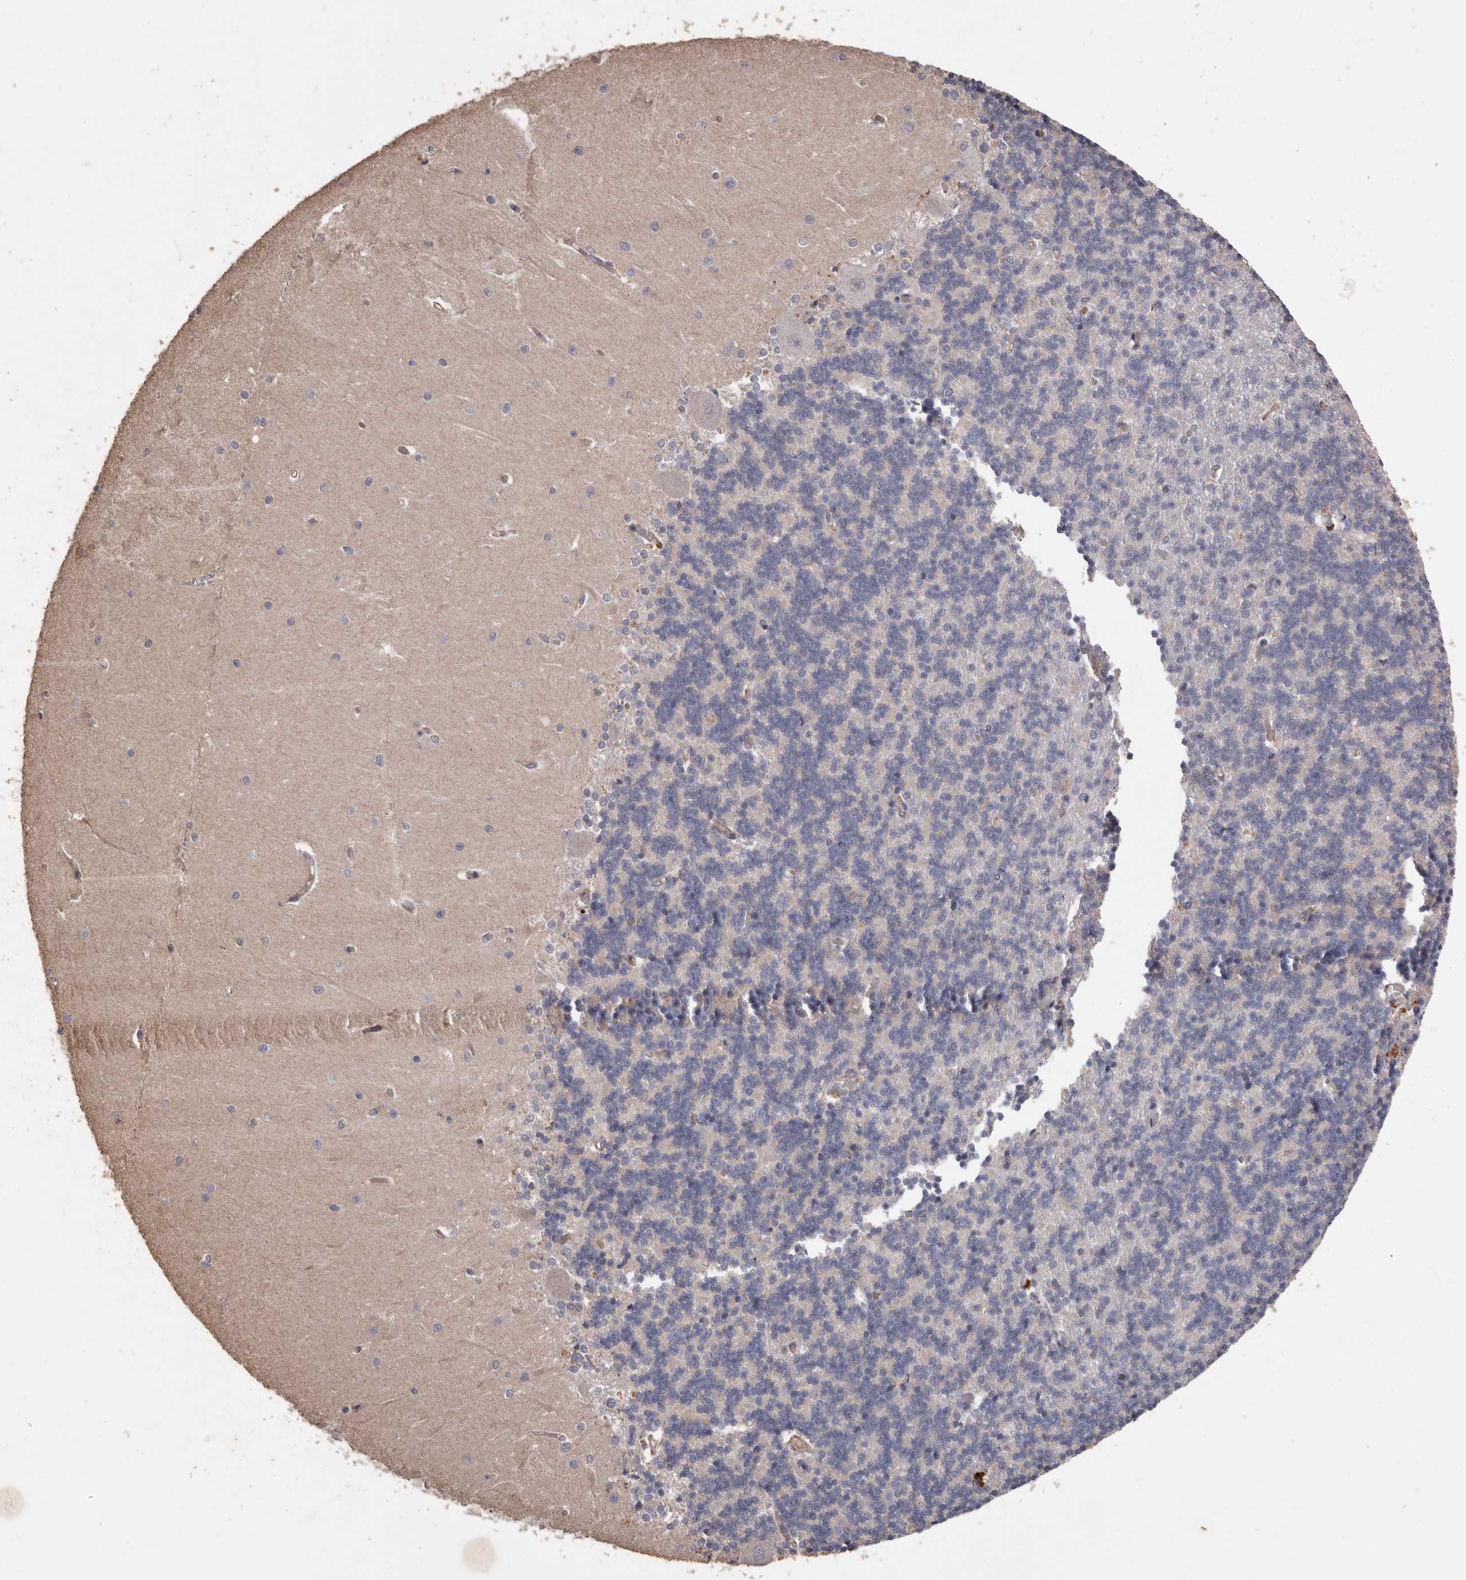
{"staining": {"intensity": "negative", "quantity": "none", "location": "none"}, "tissue": "cerebellum", "cell_type": "Cells in granular layer", "image_type": "normal", "snomed": [{"axis": "morphology", "description": "Normal tissue, NOS"}, {"axis": "topography", "description": "Cerebellum"}], "caption": "A photomicrograph of human cerebellum is negative for staining in cells in granular layer.", "gene": "BRAT1", "patient": {"sex": "male", "age": 37}}